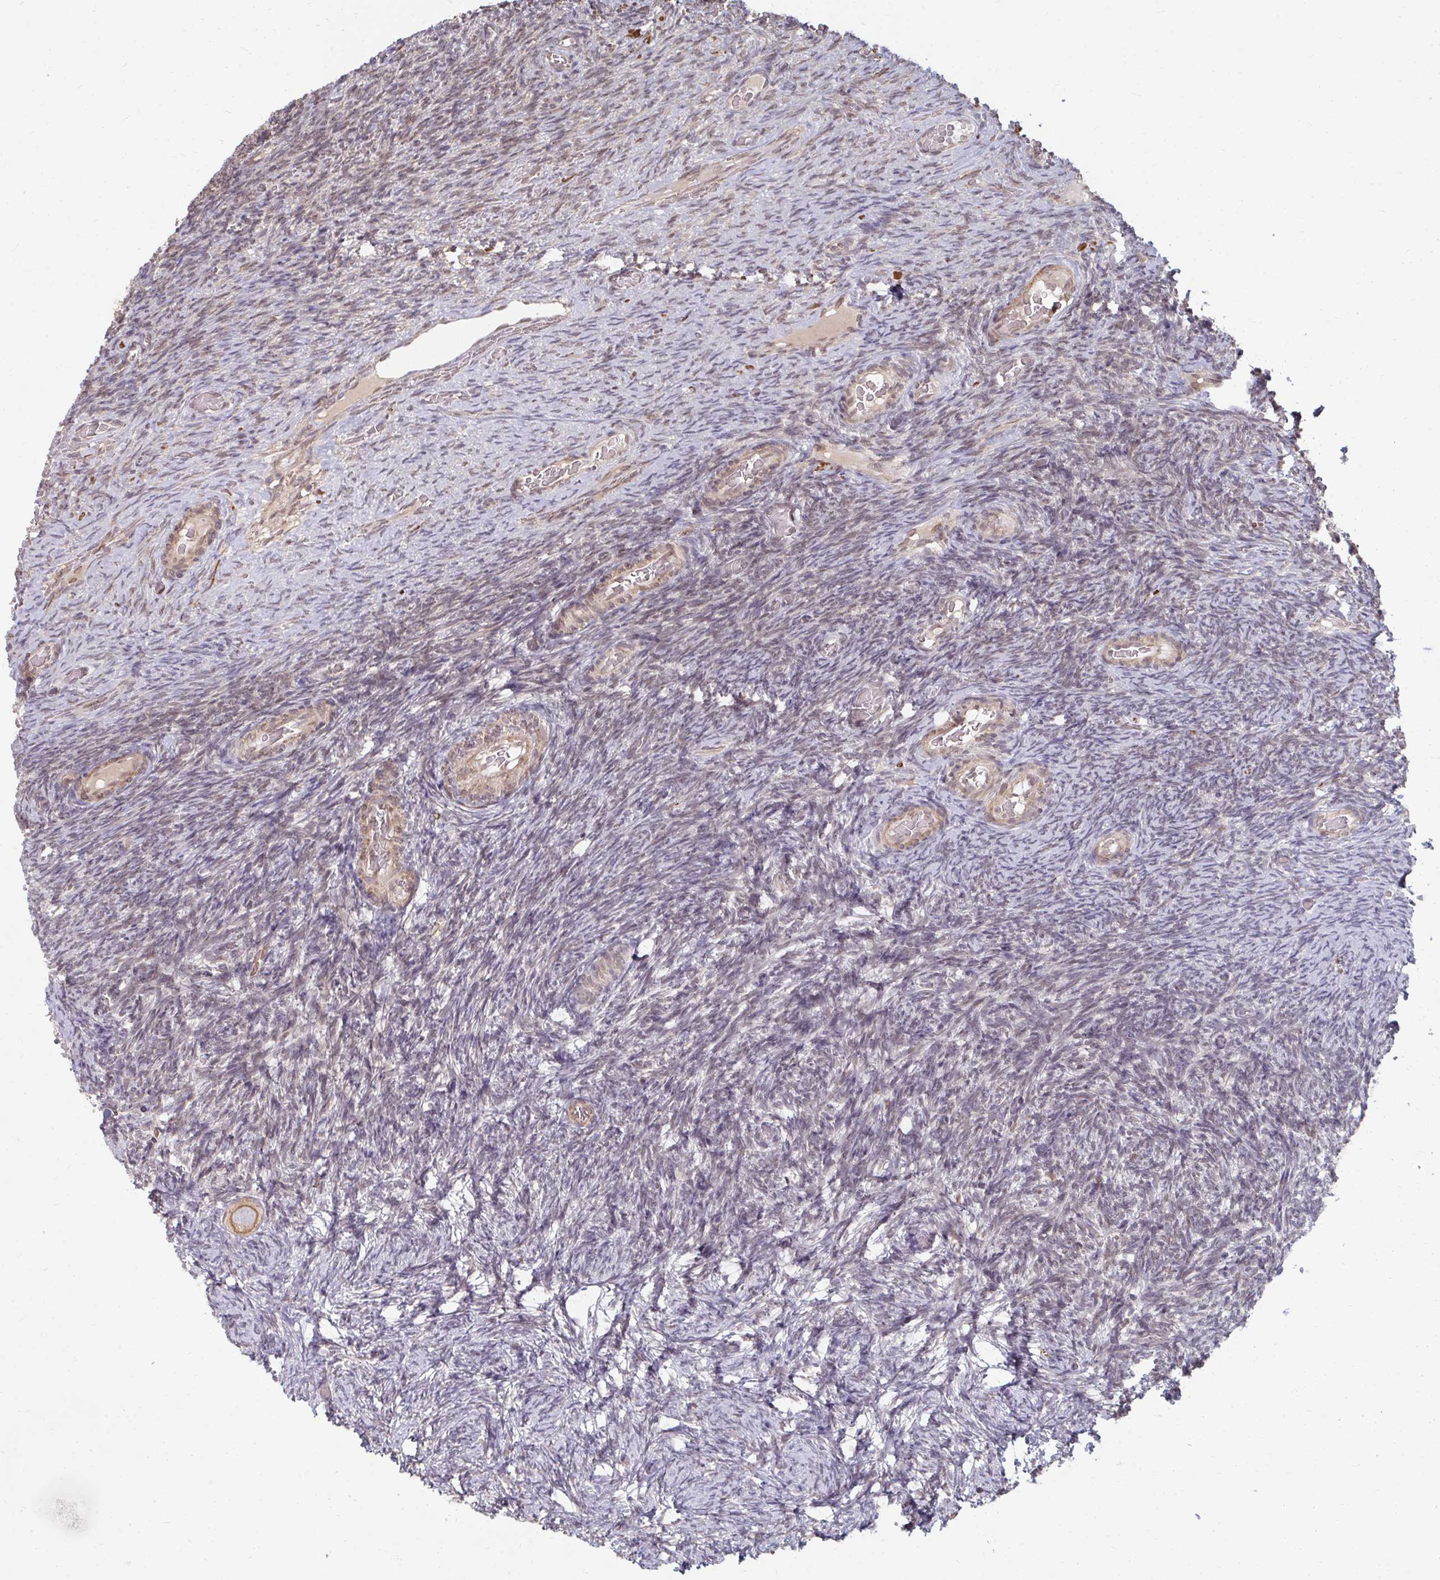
{"staining": {"intensity": "moderate", "quantity": "25%-75%", "location": "cytoplasmic/membranous"}, "tissue": "ovary", "cell_type": "Follicle cells", "image_type": "normal", "snomed": [{"axis": "morphology", "description": "Normal tissue, NOS"}, {"axis": "topography", "description": "Ovary"}], "caption": "Protein staining displays moderate cytoplasmic/membranous positivity in about 25%-75% of follicle cells in benign ovary. The staining was performed using DAB (3,3'-diaminobenzidine) to visualize the protein expression in brown, while the nuclei were stained in blue with hematoxylin (Magnification: 20x).", "gene": "GPC5", "patient": {"sex": "female", "age": 34}}